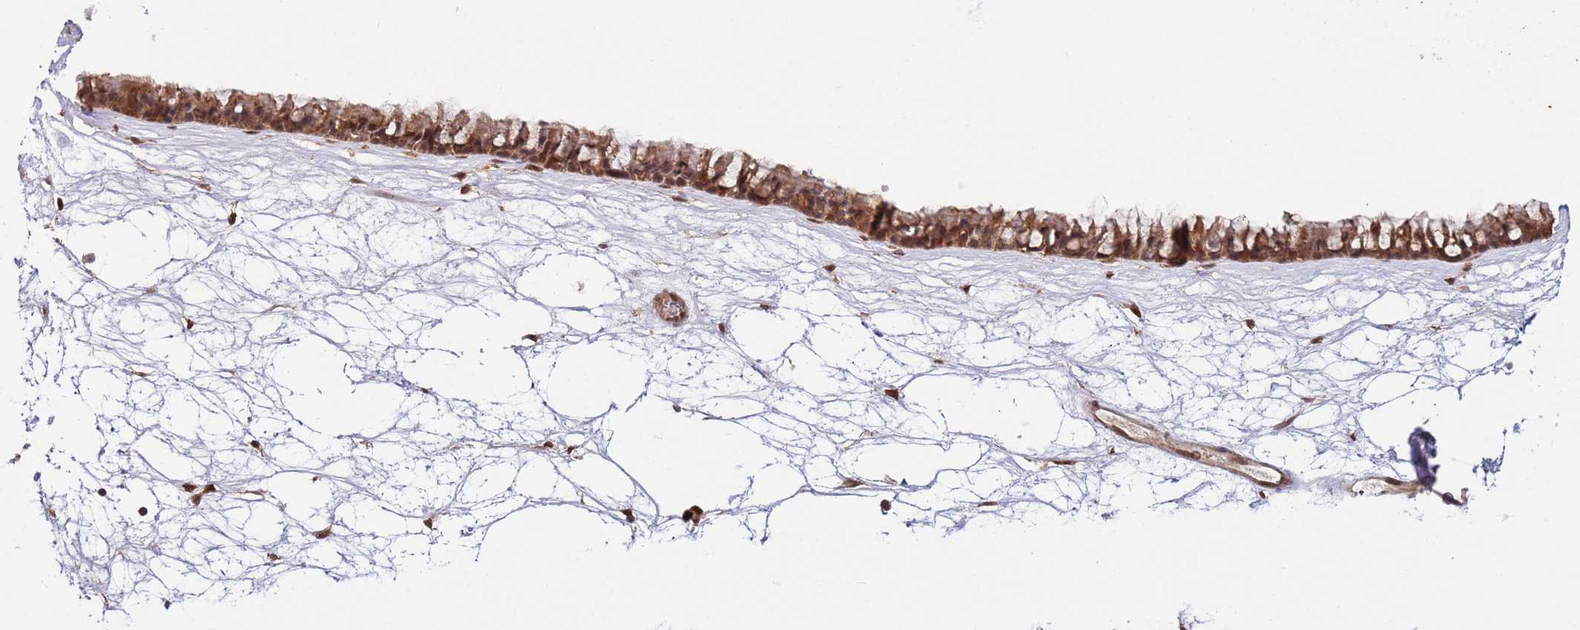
{"staining": {"intensity": "moderate", "quantity": ">75%", "location": "cytoplasmic/membranous,nuclear"}, "tissue": "nasopharynx", "cell_type": "Respiratory epithelial cells", "image_type": "normal", "snomed": [{"axis": "morphology", "description": "Normal tissue, NOS"}, {"axis": "topography", "description": "Nasopharynx"}], "caption": "IHC staining of unremarkable nasopharynx, which exhibits medium levels of moderate cytoplasmic/membranous,nuclear staining in about >75% of respiratory epithelial cells indicating moderate cytoplasmic/membranous,nuclear protein positivity. The staining was performed using DAB (brown) for protein detection and nuclei were counterstained in hematoxylin (blue).", "gene": "SALL1", "patient": {"sex": "male", "age": 64}}